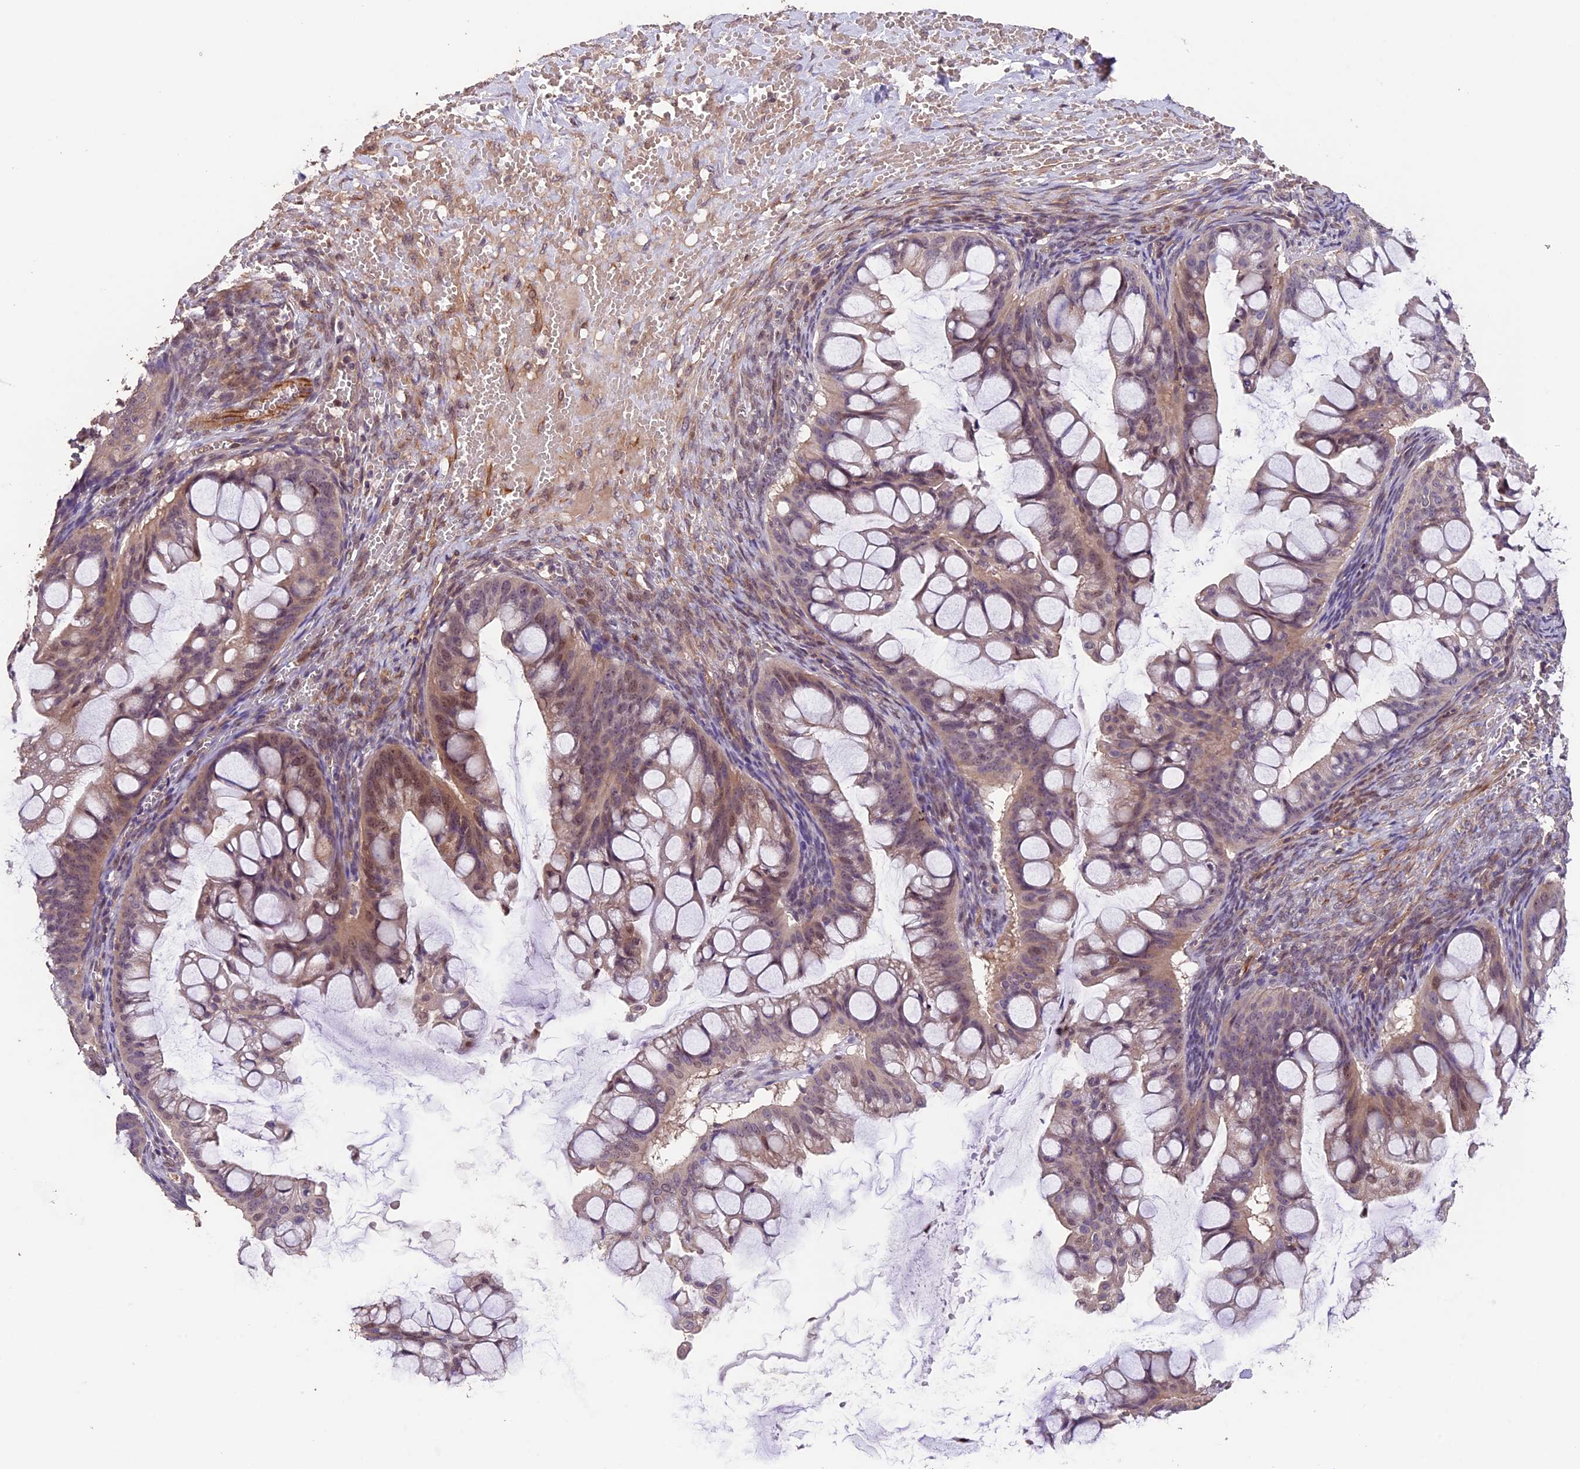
{"staining": {"intensity": "weak", "quantity": ">75%", "location": "cytoplasmic/membranous"}, "tissue": "ovarian cancer", "cell_type": "Tumor cells", "image_type": "cancer", "snomed": [{"axis": "morphology", "description": "Cystadenocarcinoma, mucinous, NOS"}, {"axis": "topography", "description": "Ovary"}], "caption": "A micrograph of human mucinous cystadenocarcinoma (ovarian) stained for a protein reveals weak cytoplasmic/membranous brown staining in tumor cells.", "gene": "GNB5", "patient": {"sex": "female", "age": 73}}